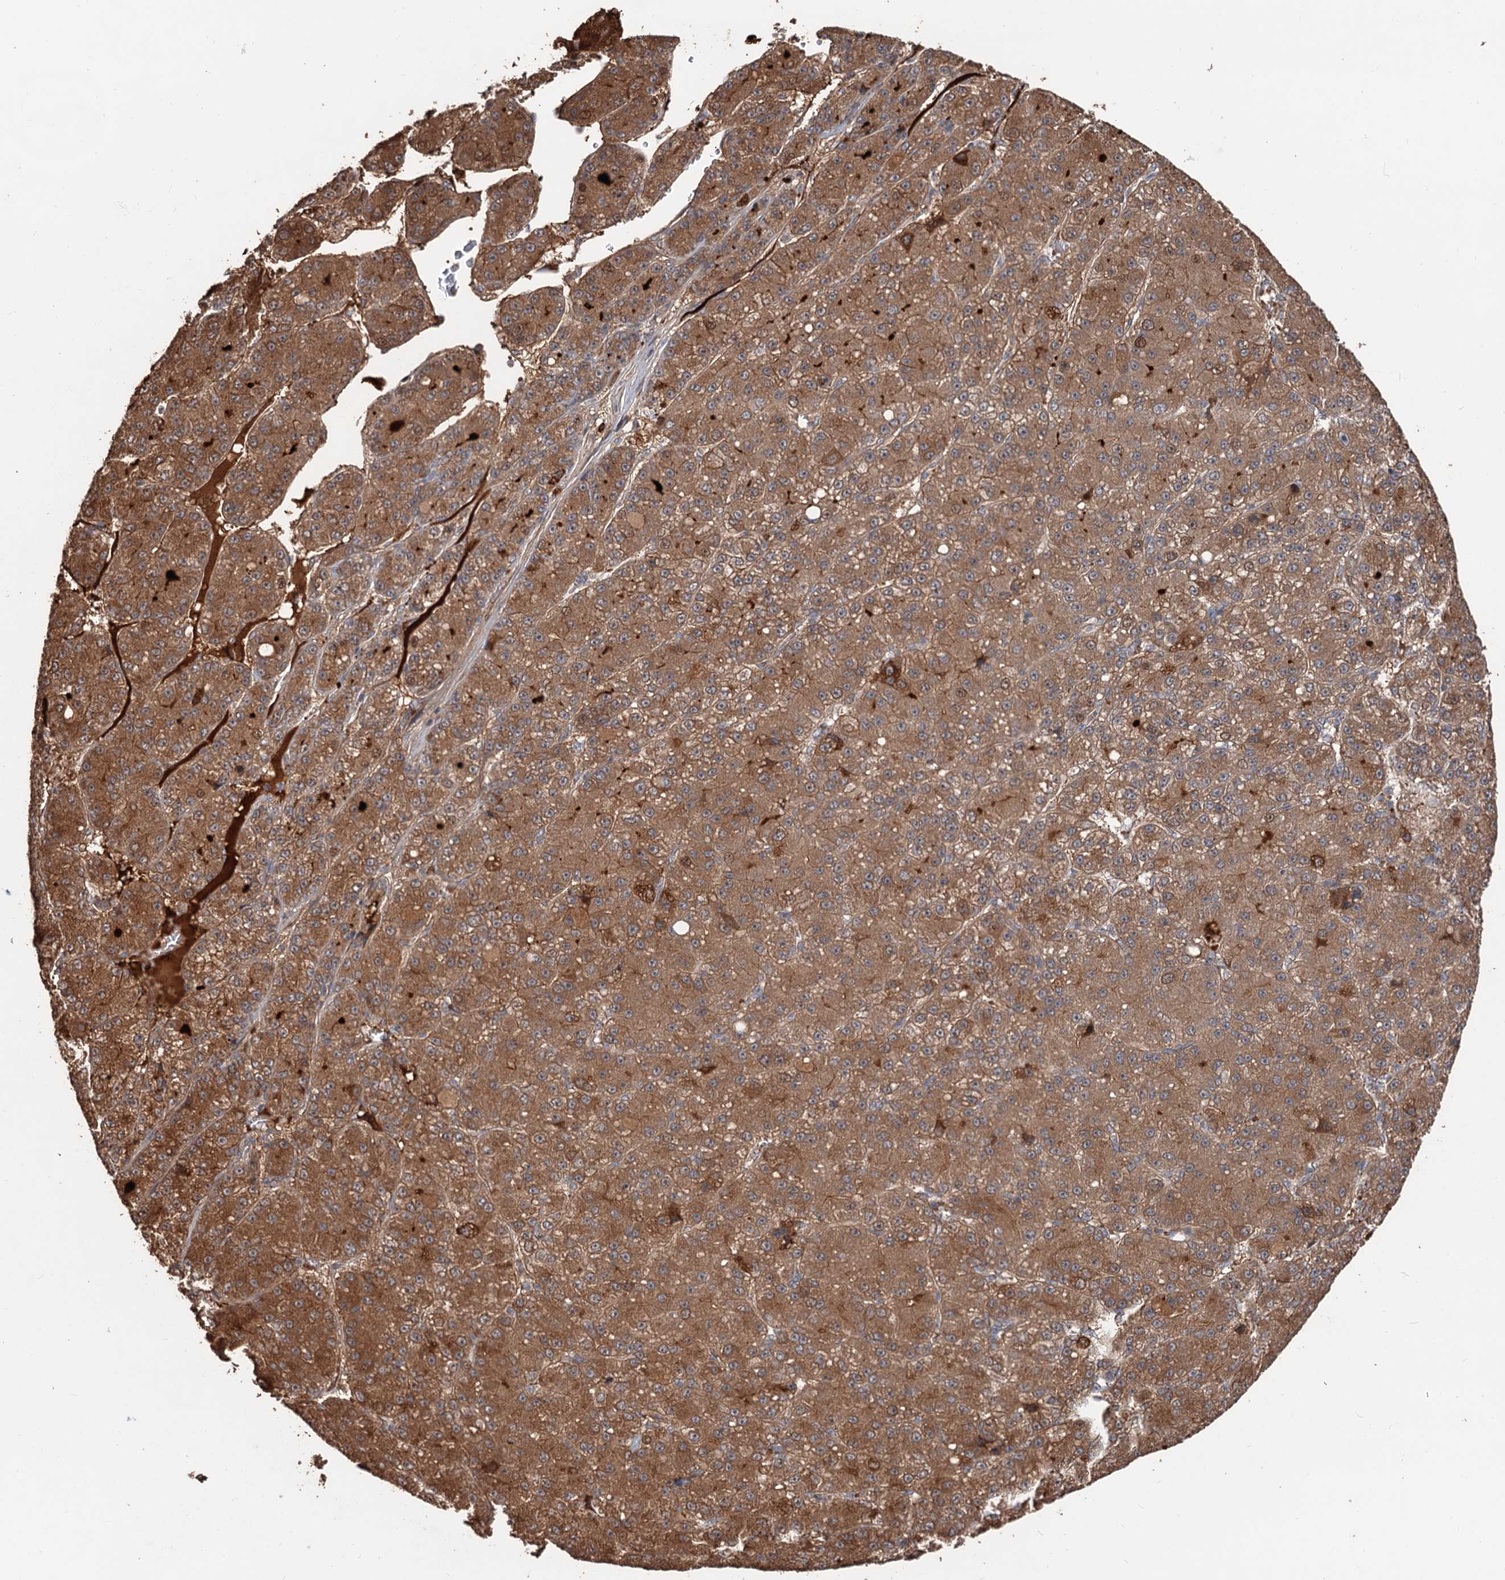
{"staining": {"intensity": "moderate", "quantity": ">75%", "location": "cytoplasmic/membranous"}, "tissue": "liver cancer", "cell_type": "Tumor cells", "image_type": "cancer", "snomed": [{"axis": "morphology", "description": "Carcinoma, Hepatocellular, NOS"}, {"axis": "topography", "description": "Liver"}], "caption": "A medium amount of moderate cytoplasmic/membranous positivity is identified in about >75% of tumor cells in liver hepatocellular carcinoma tissue.", "gene": "DEXI", "patient": {"sex": "male", "age": 67}}